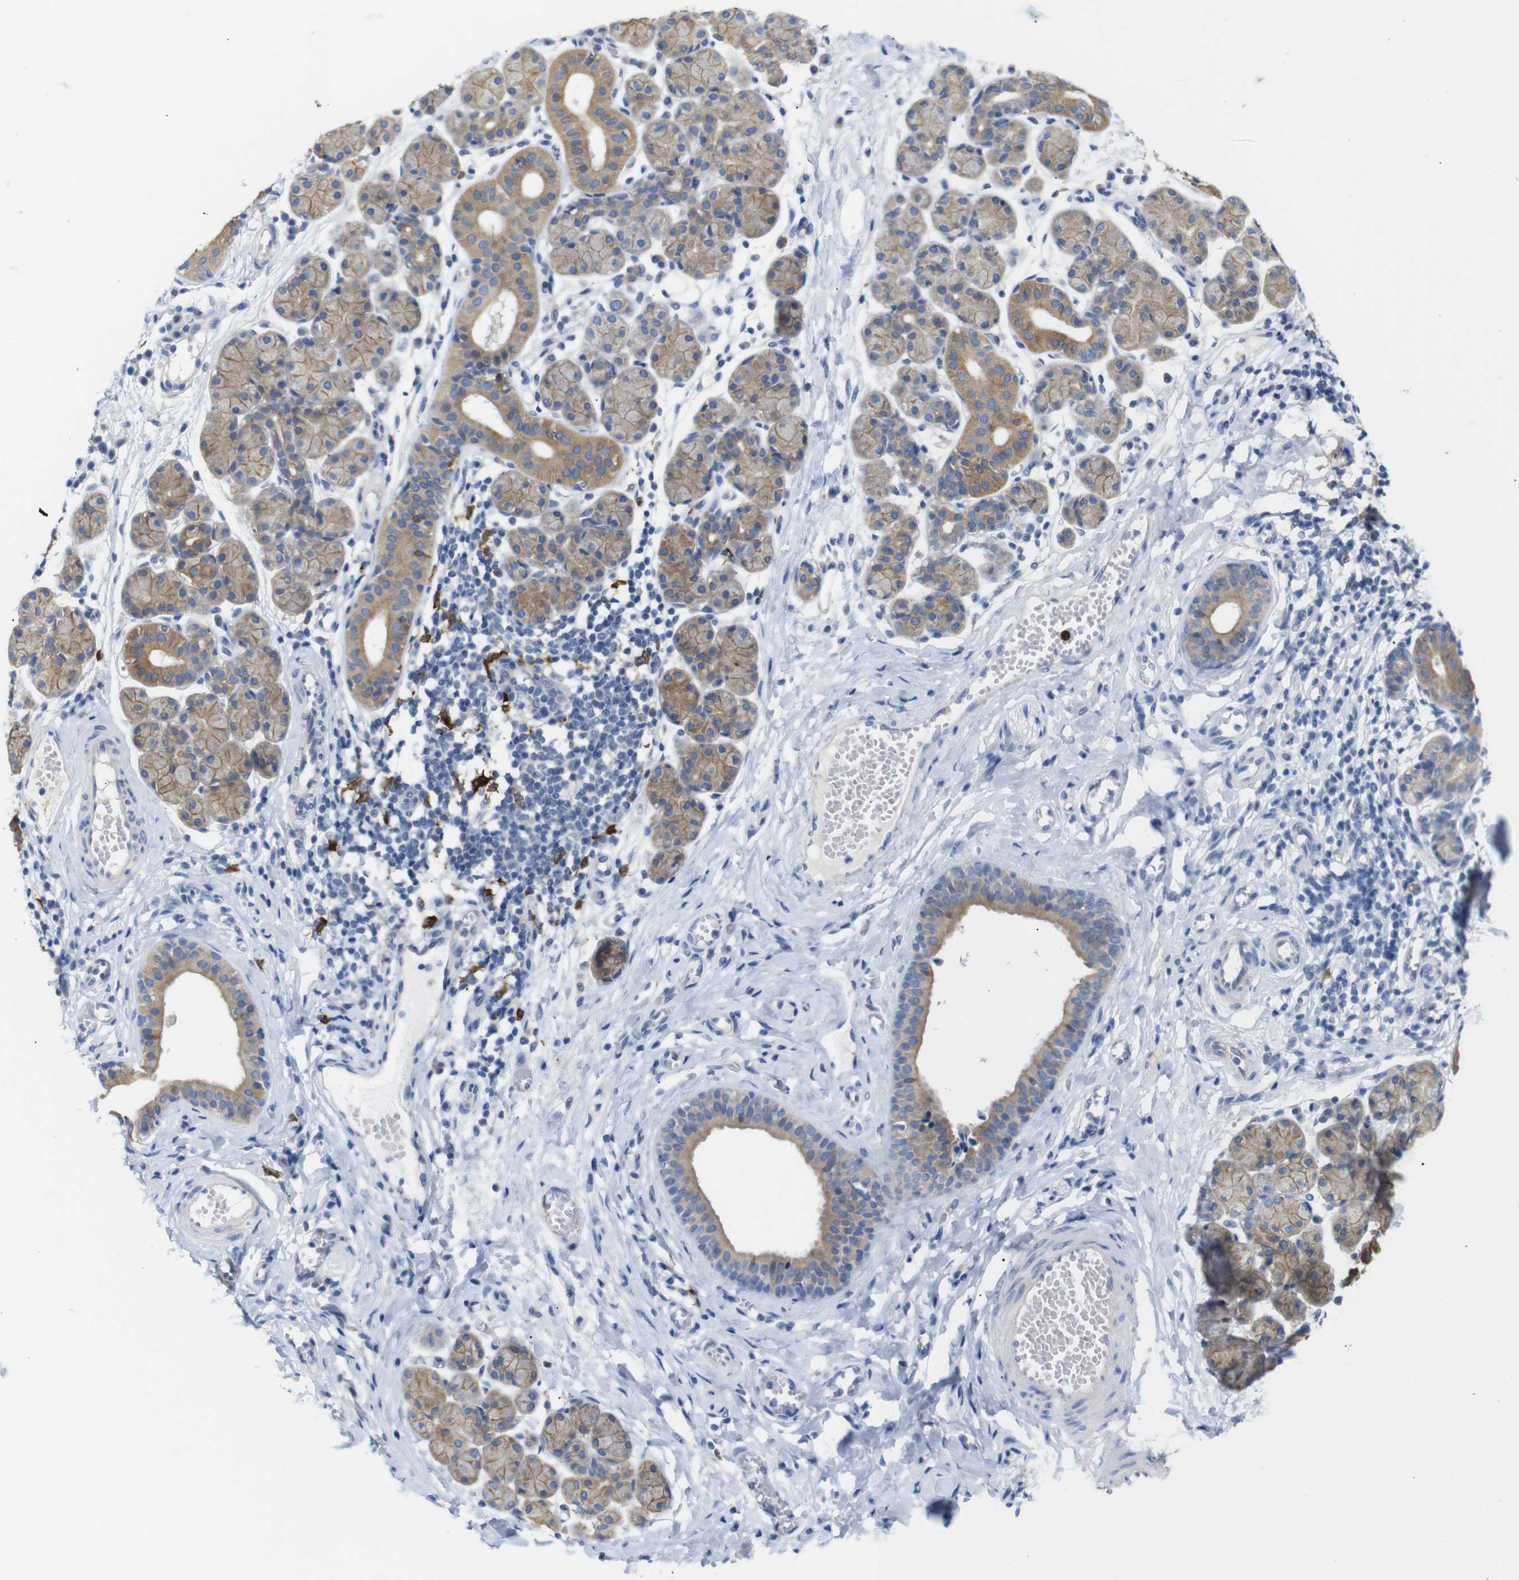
{"staining": {"intensity": "moderate", "quantity": ">75%", "location": "cytoplasmic/membranous"}, "tissue": "salivary gland", "cell_type": "Glandular cells", "image_type": "normal", "snomed": [{"axis": "morphology", "description": "Normal tissue, NOS"}, {"axis": "morphology", "description": "Inflammation, NOS"}, {"axis": "topography", "description": "Lymph node"}, {"axis": "topography", "description": "Salivary gland"}], "caption": "Immunohistochemistry (IHC) histopathology image of unremarkable human salivary gland stained for a protein (brown), which displays medium levels of moderate cytoplasmic/membranous expression in about >75% of glandular cells.", "gene": "ALOX15", "patient": {"sex": "male", "age": 3}}